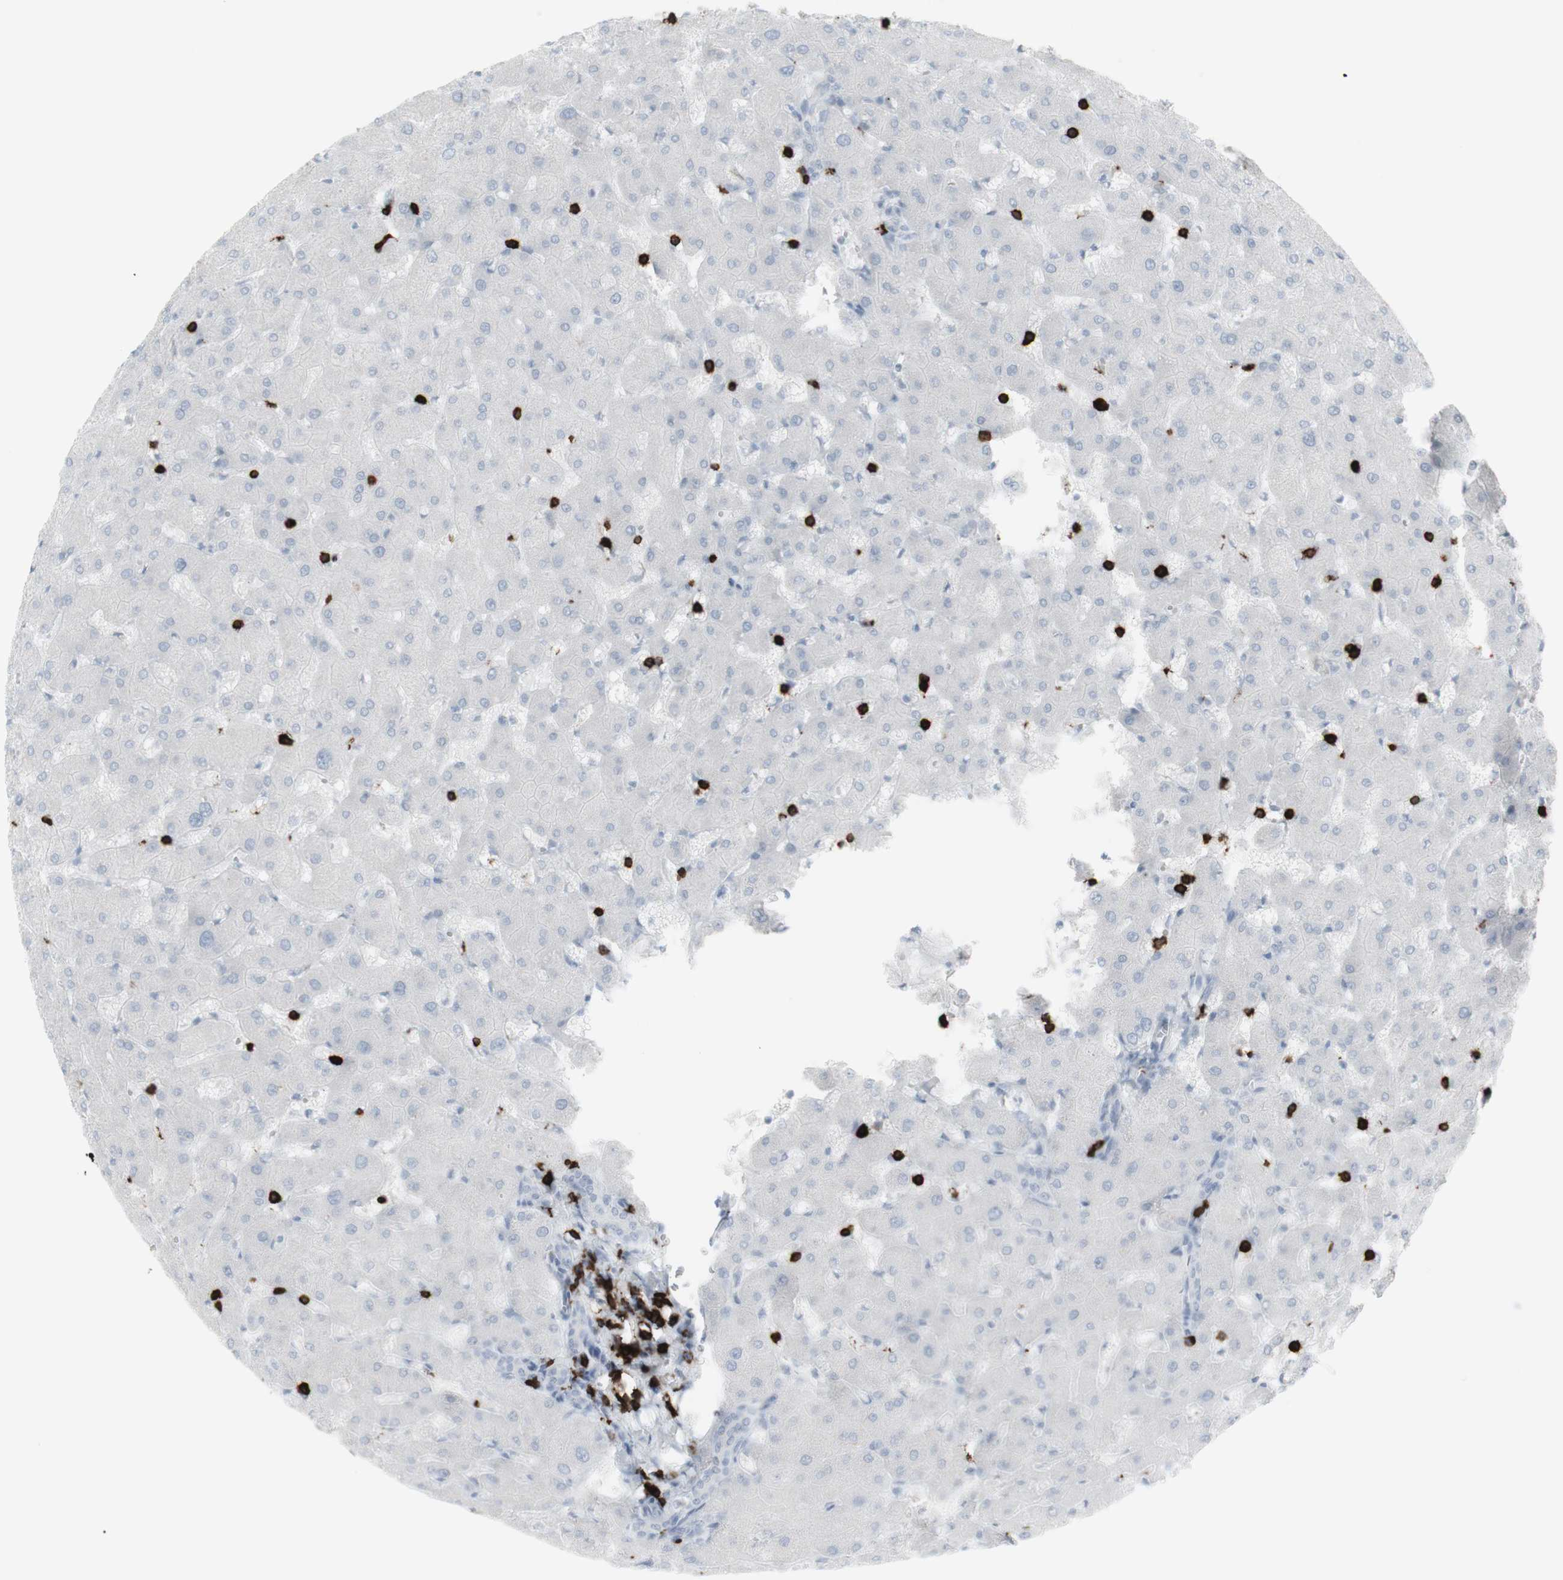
{"staining": {"intensity": "negative", "quantity": "none", "location": "none"}, "tissue": "liver", "cell_type": "Cholangiocytes", "image_type": "normal", "snomed": [{"axis": "morphology", "description": "Normal tissue, NOS"}, {"axis": "topography", "description": "Liver"}], "caption": "Human liver stained for a protein using IHC exhibits no positivity in cholangiocytes.", "gene": "CD247", "patient": {"sex": "female", "age": 63}}